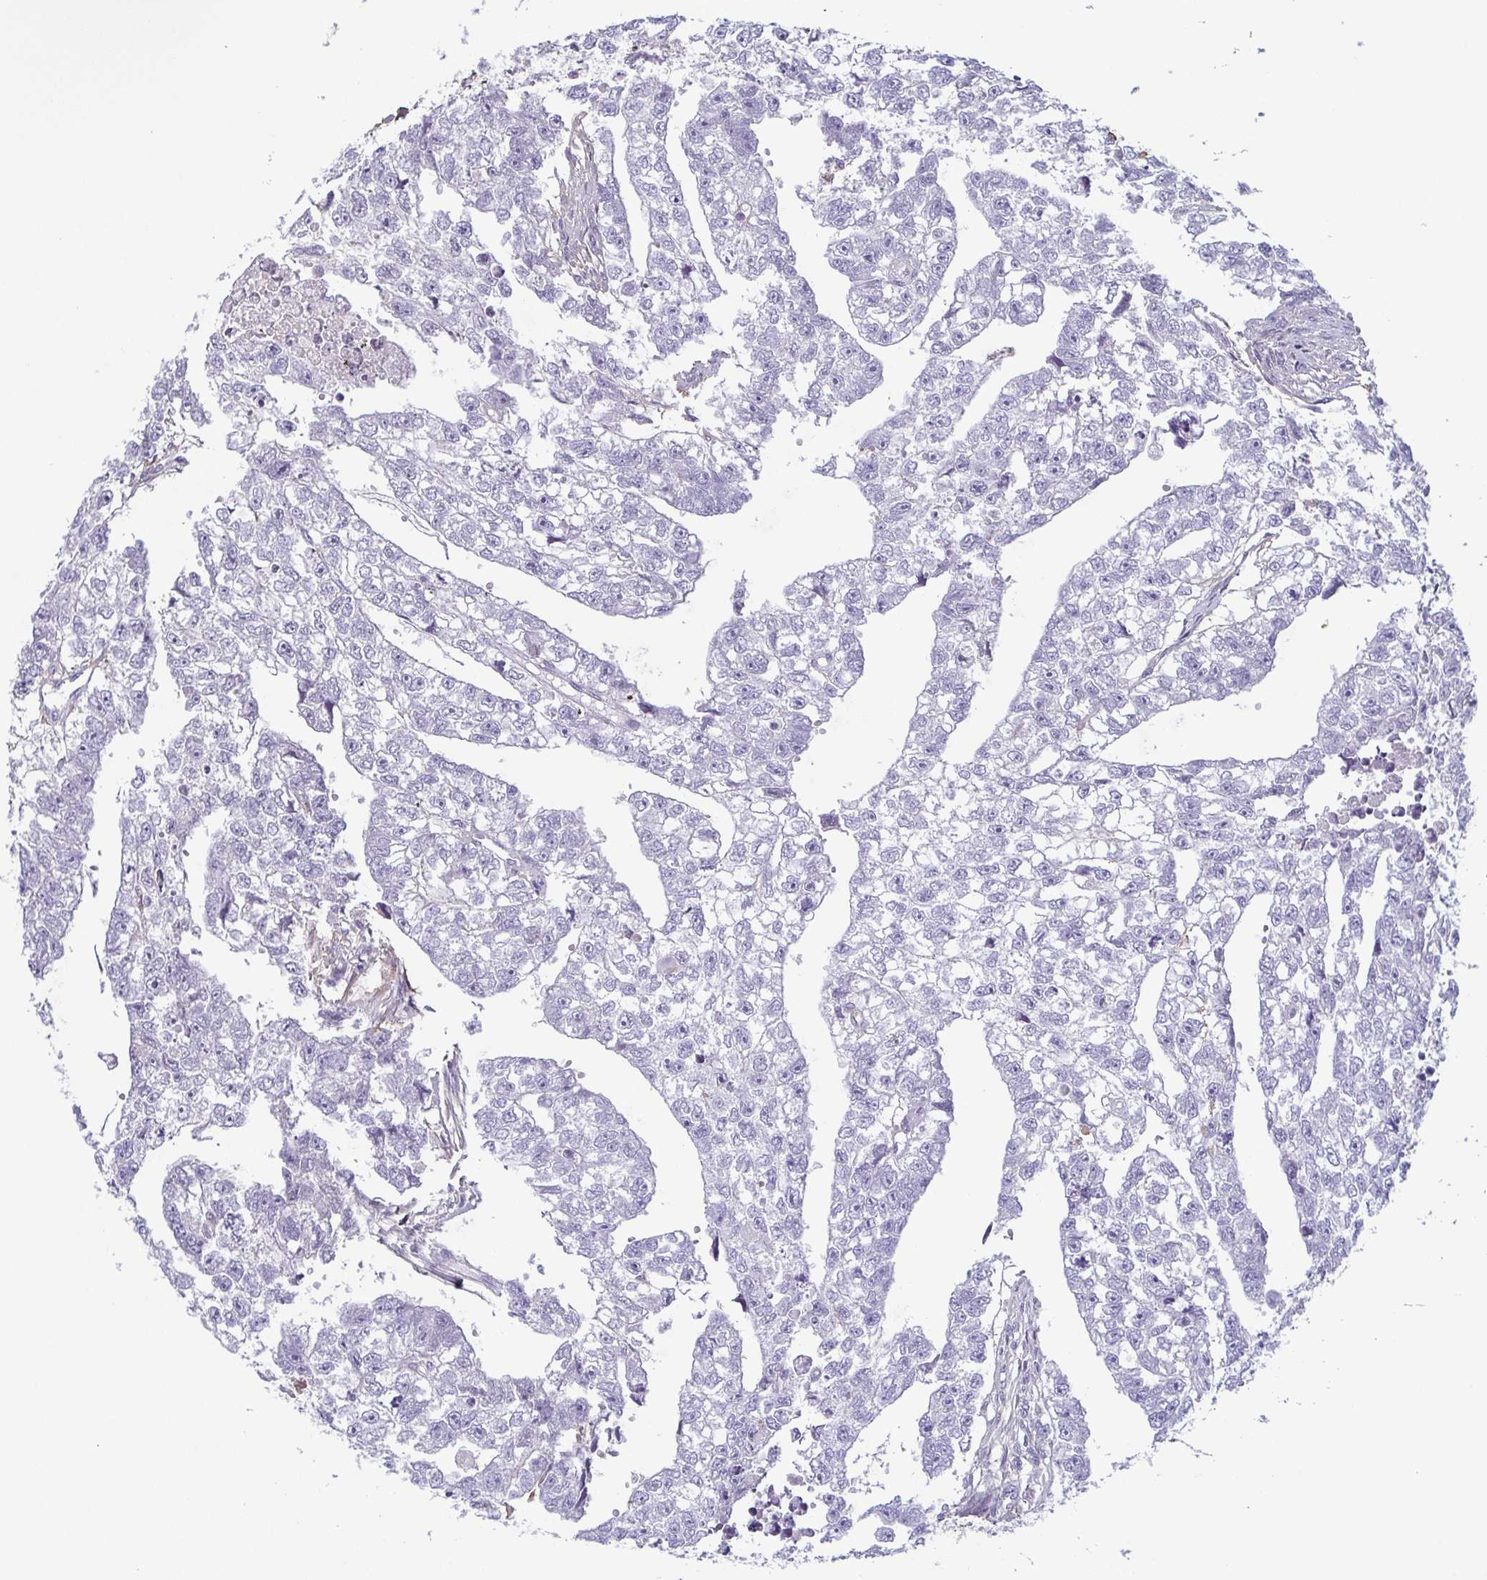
{"staining": {"intensity": "negative", "quantity": "none", "location": "none"}, "tissue": "testis cancer", "cell_type": "Tumor cells", "image_type": "cancer", "snomed": [{"axis": "morphology", "description": "Carcinoma, Embryonal, NOS"}, {"axis": "morphology", "description": "Teratoma, malignant, NOS"}, {"axis": "topography", "description": "Testis"}], "caption": "IHC histopathology image of neoplastic tissue: testis malignant teratoma stained with DAB (3,3'-diaminobenzidine) demonstrates no significant protein staining in tumor cells. Brightfield microscopy of immunohistochemistry stained with DAB (brown) and hematoxylin (blue), captured at high magnification.", "gene": "ECM1", "patient": {"sex": "male", "age": 44}}